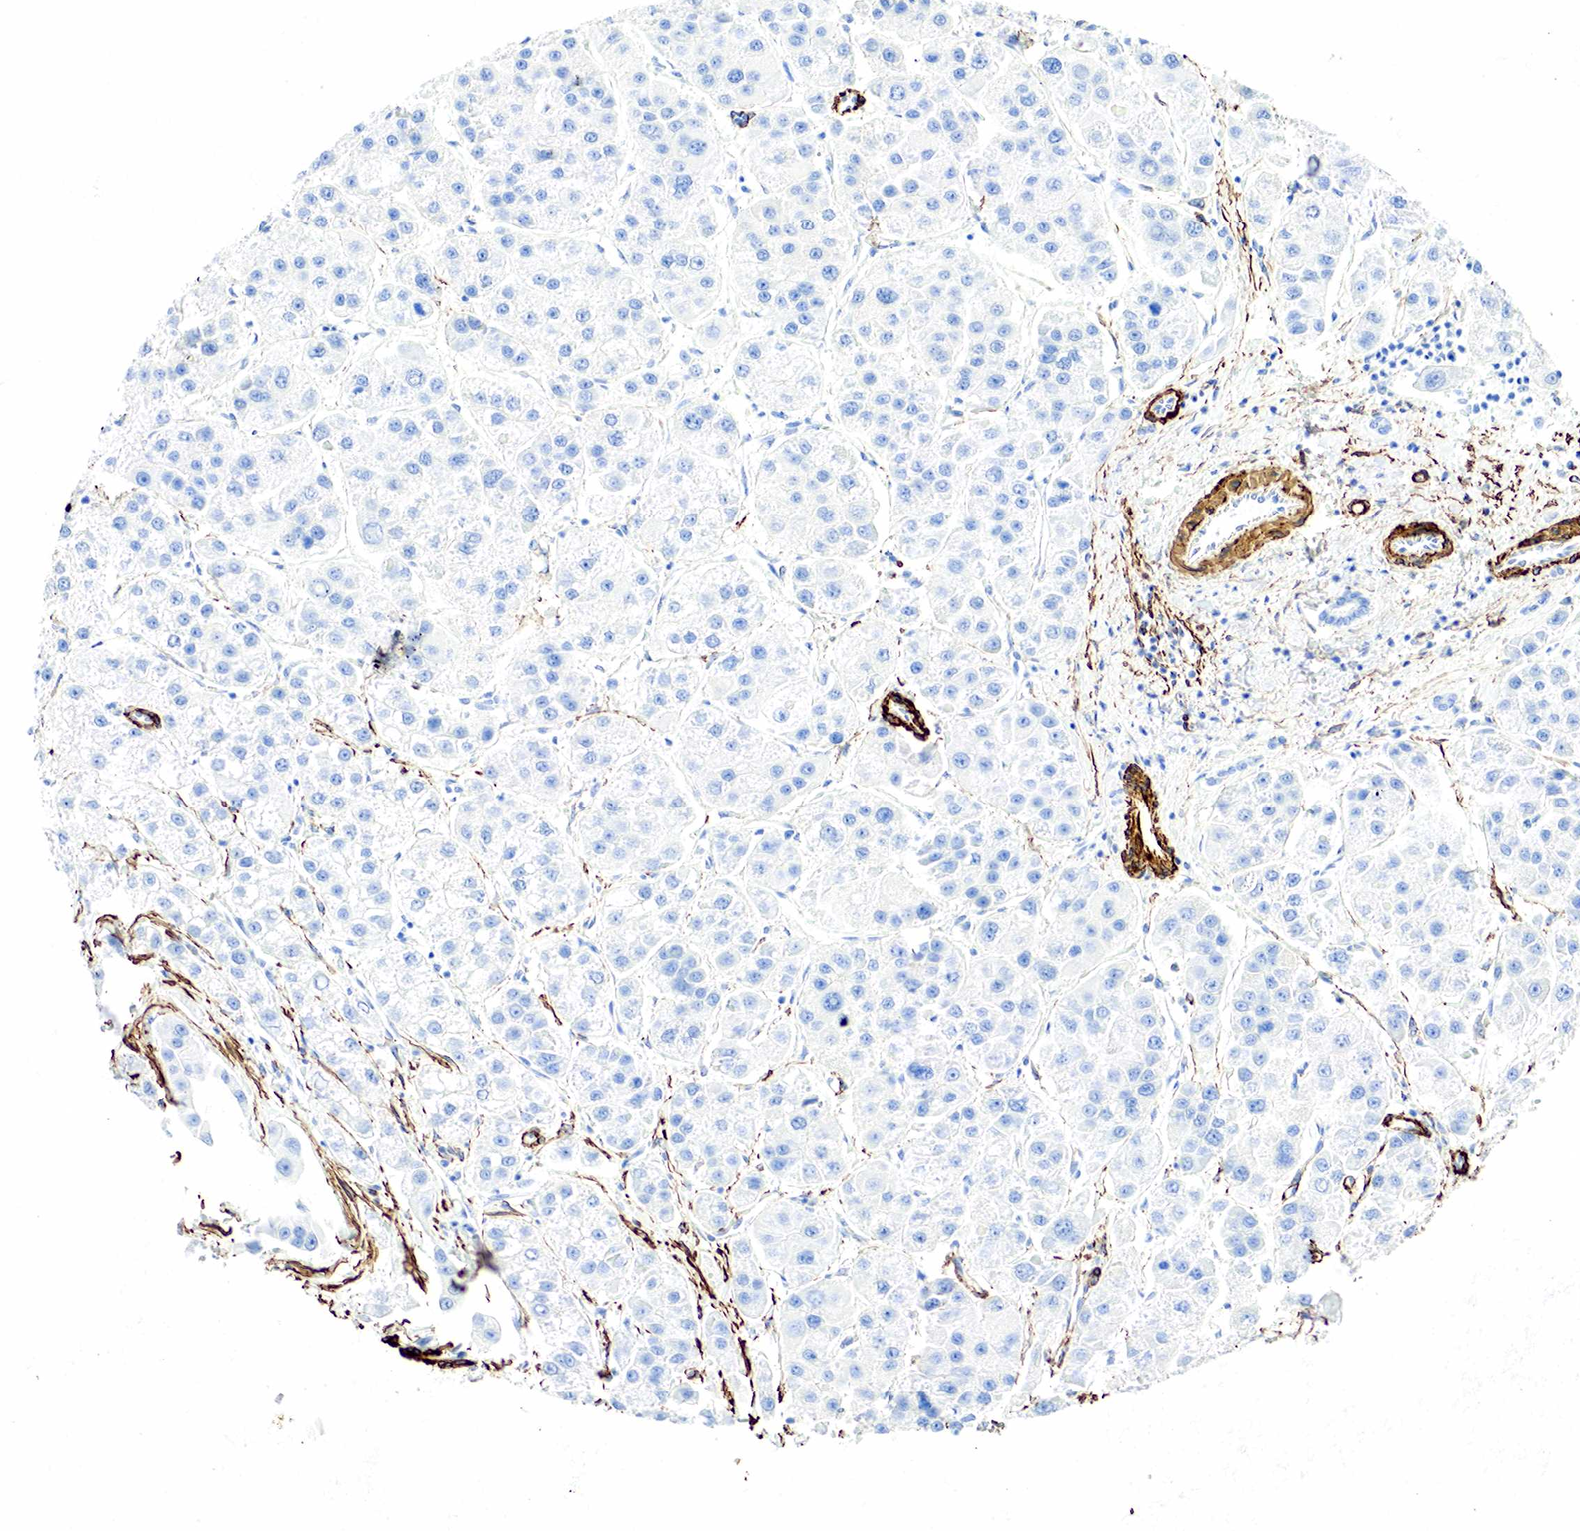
{"staining": {"intensity": "negative", "quantity": "none", "location": "none"}, "tissue": "stomach cancer", "cell_type": "Tumor cells", "image_type": "cancer", "snomed": [{"axis": "morphology", "description": "Adenocarcinoma, NOS"}, {"axis": "topography", "description": "Stomach, lower"}], "caption": "The photomicrograph displays no significant expression in tumor cells of stomach cancer (adenocarcinoma).", "gene": "ACTA1", "patient": {"sex": "female", "age": 86}}